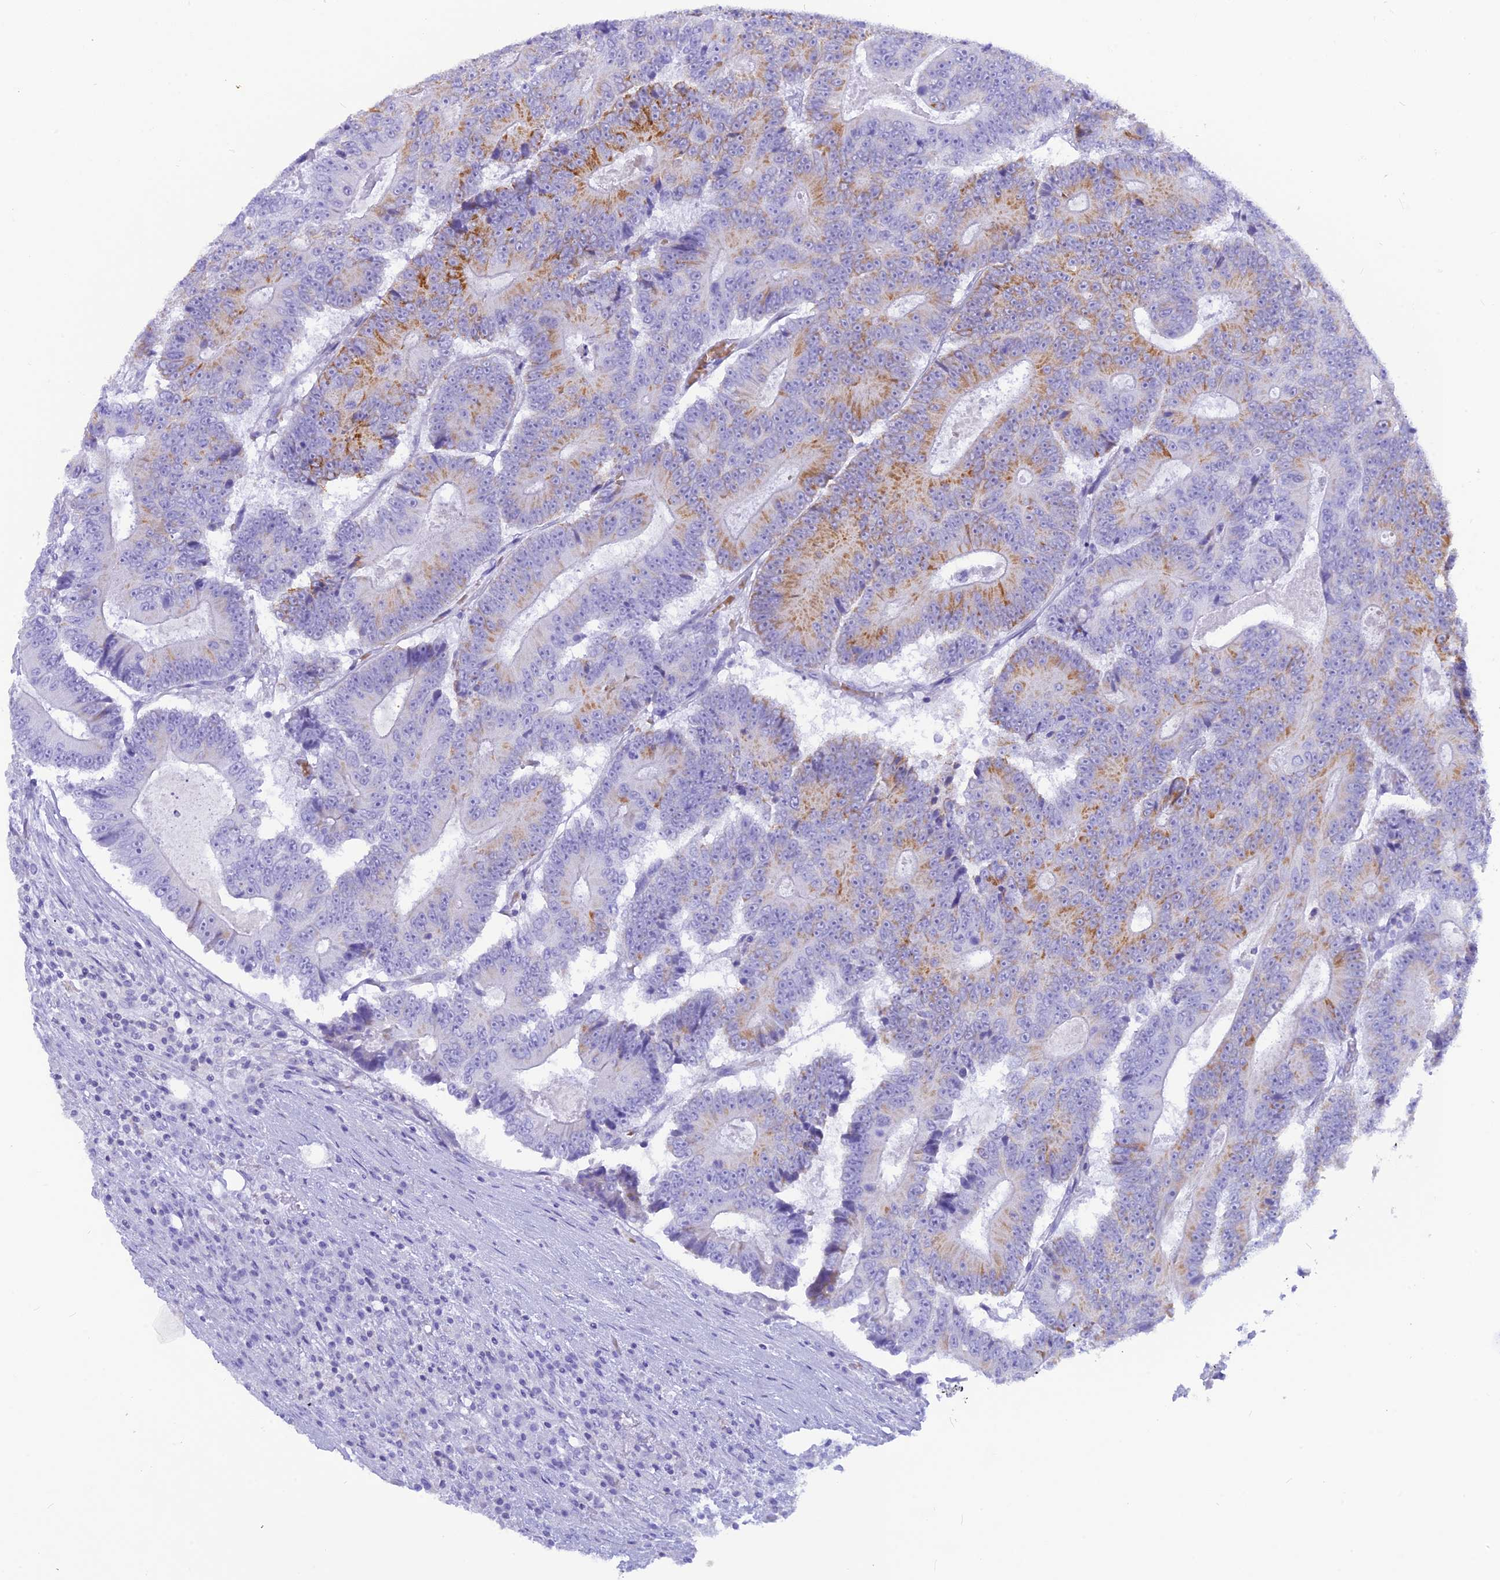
{"staining": {"intensity": "moderate", "quantity": "<25%", "location": "cytoplasmic/membranous"}, "tissue": "colorectal cancer", "cell_type": "Tumor cells", "image_type": "cancer", "snomed": [{"axis": "morphology", "description": "Adenocarcinoma, NOS"}, {"axis": "topography", "description": "Colon"}], "caption": "Immunohistochemical staining of human colorectal adenocarcinoma shows moderate cytoplasmic/membranous protein expression in about <25% of tumor cells. The protein is shown in brown color, while the nuclei are stained blue.", "gene": "GLYATL1", "patient": {"sex": "male", "age": 83}}